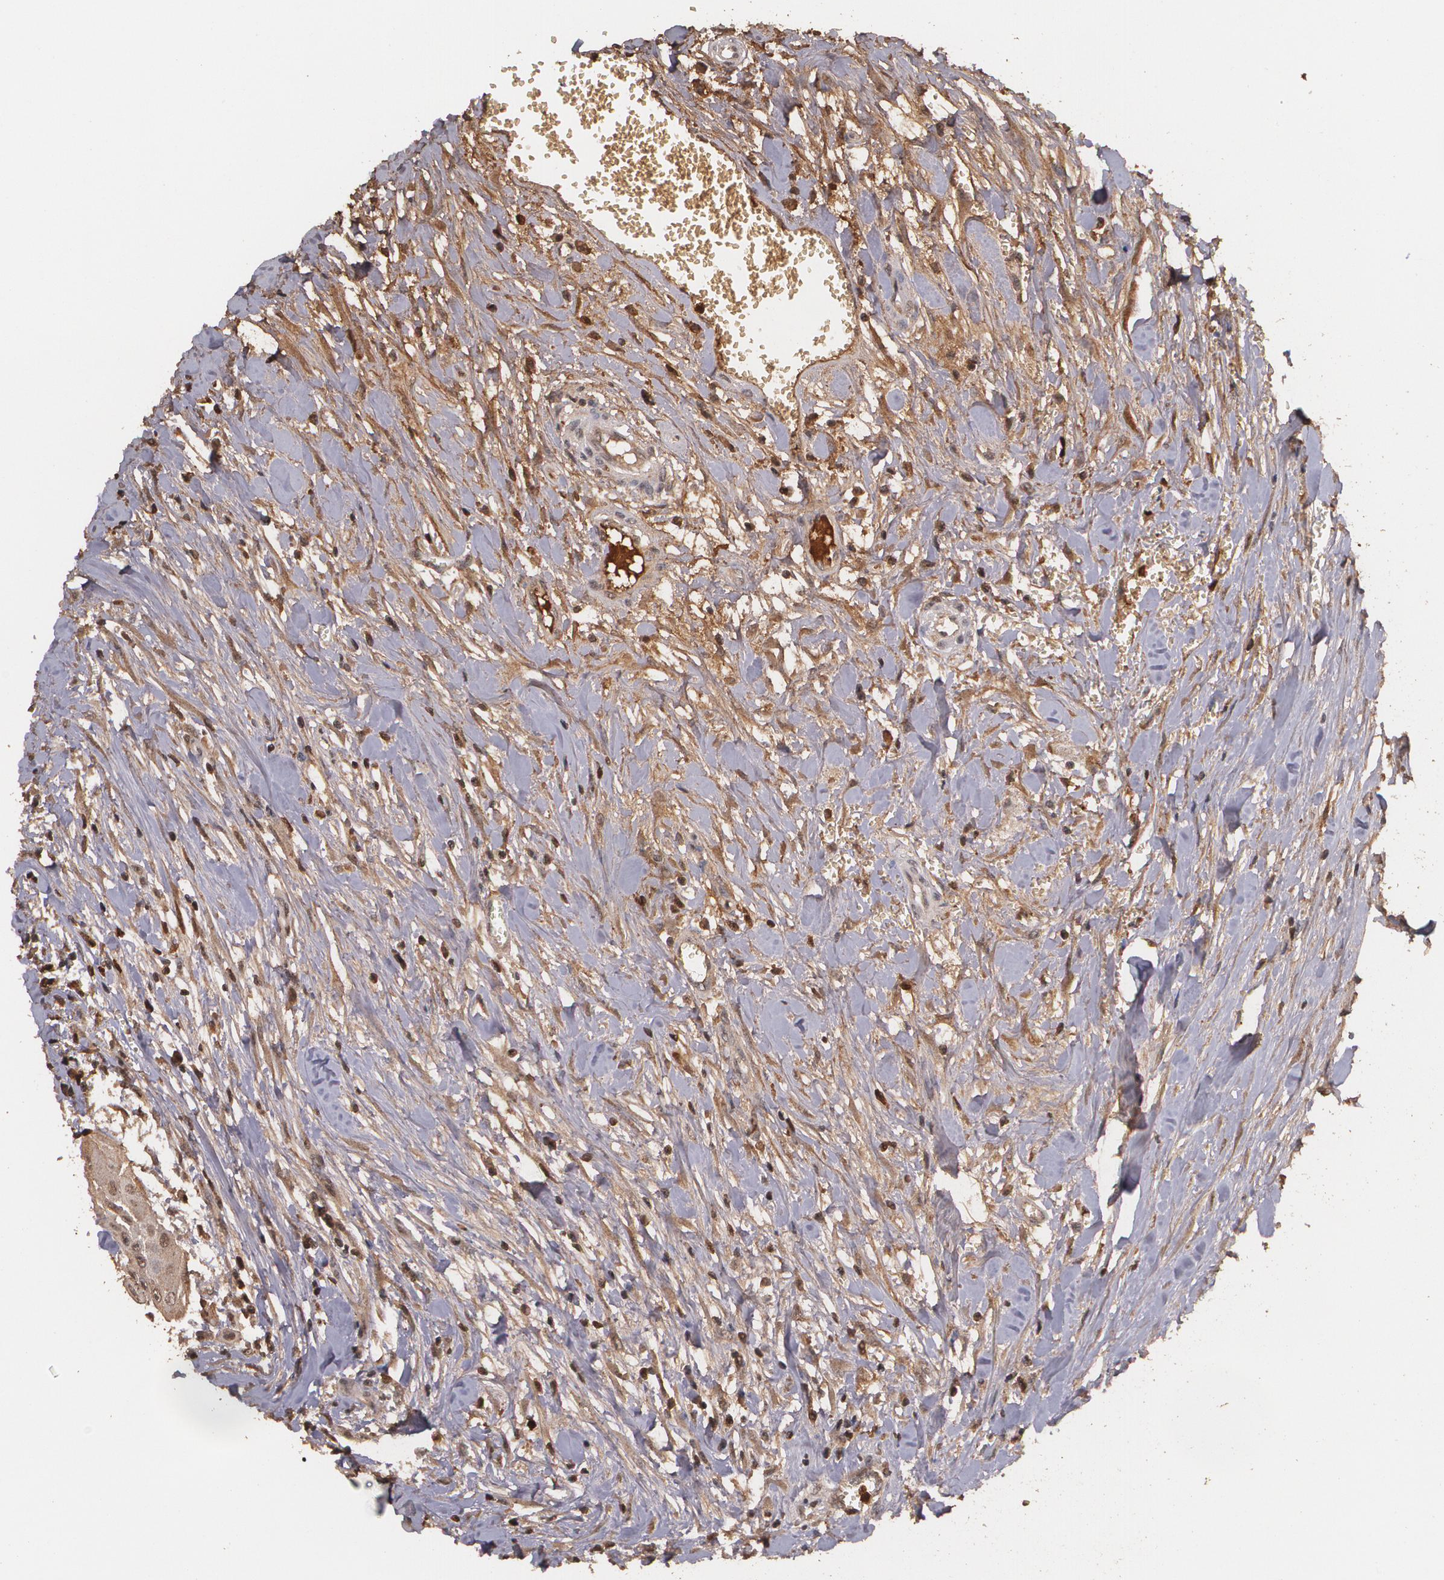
{"staining": {"intensity": "moderate", "quantity": ">75%", "location": "cytoplasmic/membranous"}, "tissue": "head and neck cancer", "cell_type": "Tumor cells", "image_type": "cancer", "snomed": [{"axis": "morphology", "description": "Squamous cell carcinoma, NOS"}, {"axis": "morphology", "description": "Squamous cell carcinoma, metastatic, NOS"}, {"axis": "topography", "description": "Lymph node"}, {"axis": "topography", "description": "Salivary gland"}, {"axis": "topography", "description": "Head-Neck"}], "caption": "Immunohistochemistry staining of head and neck cancer, which shows medium levels of moderate cytoplasmic/membranous staining in about >75% of tumor cells indicating moderate cytoplasmic/membranous protein positivity. The staining was performed using DAB (brown) for protein detection and nuclei were counterstained in hematoxylin (blue).", "gene": "PTS", "patient": {"sex": "female", "age": 74}}